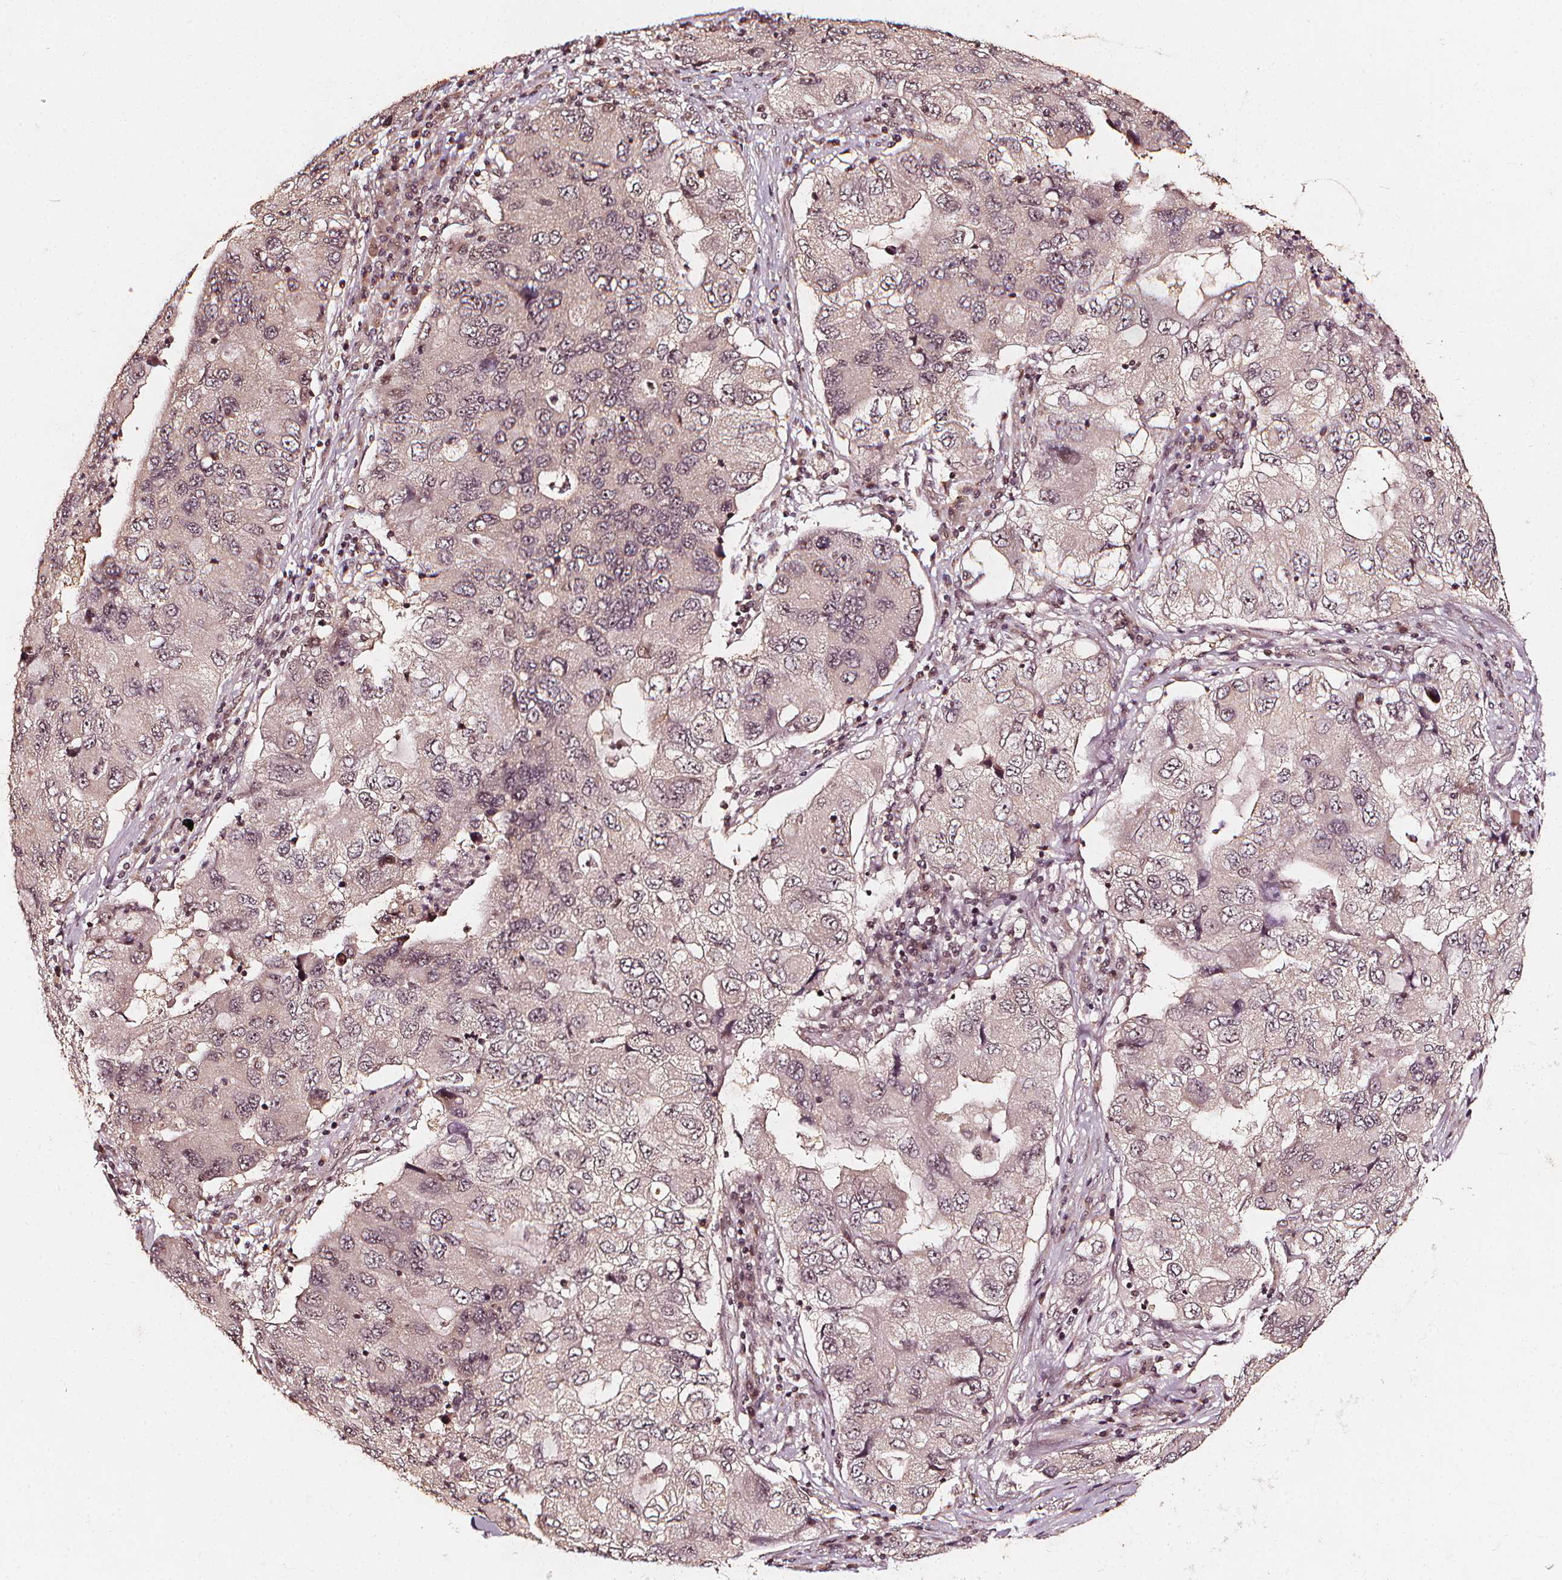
{"staining": {"intensity": "weak", "quantity": "<25%", "location": "cytoplasmic/membranous"}, "tissue": "lung cancer", "cell_type": "Tumor cells", "image_type": "cancer", "snomed": [{"axis": "morphology", "description": "Adenocarcinoma, NOS"}, {"axis": "morphology", "description": "Adenocarcinoma, metastatic, NOS"}, {"axis": "topography", "description": "Lymph node"}, {"axis": "topography", "description": "Lung"}], "caption": "Metastatic adenocarcinoma (lung) was stained to show a protein in brown. There is no significant staining in tumor cells. Brightfield microscopy of immunohistochemistry stained with DAB (brown) and hematoxylin (blue), captured at high magnification.", "gene": "EXOSC9", "patient": {"sex": "female", "age": 54}}